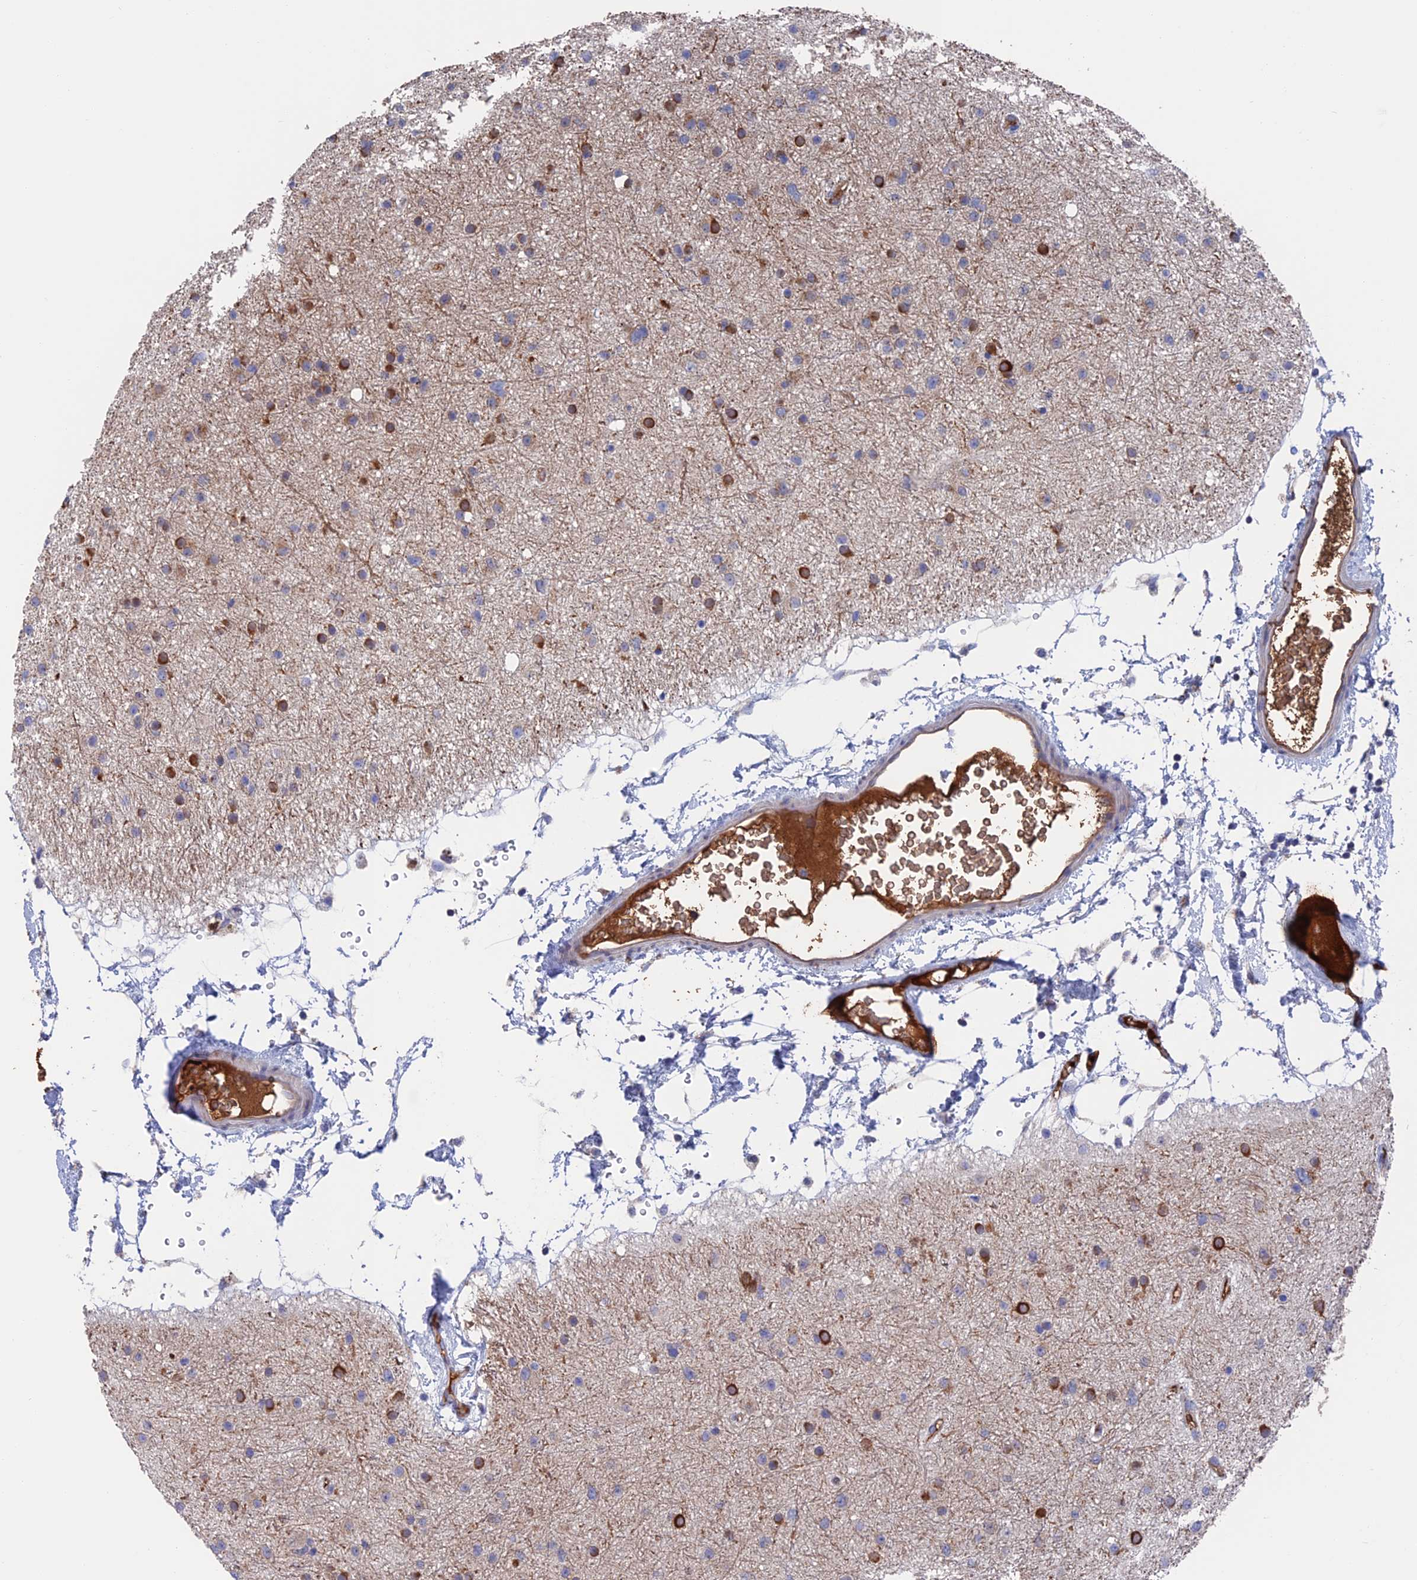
{"staining": {"intensity": "strong", "quantity": "<25%", "location": "cytoplasmic/membranous"}, "tissue": "glioma", "cell_type": "Tumor cells", "image_type": "cancer", "snomed": [{"axis": "morphology", "description": "Glioma, malignant, Low grade"}, {"axis": "topography", "description": "Cerebral cortex"}], "caption": "A histopathology image showing strong cytoplasmic/membranous expression in about <25% of tumor cells in low-grade glioma (malignant), as visualized by brown immunohistochemical staining.", "gene": "HPF1", "patient": {"sex": "female", "age": 39}}